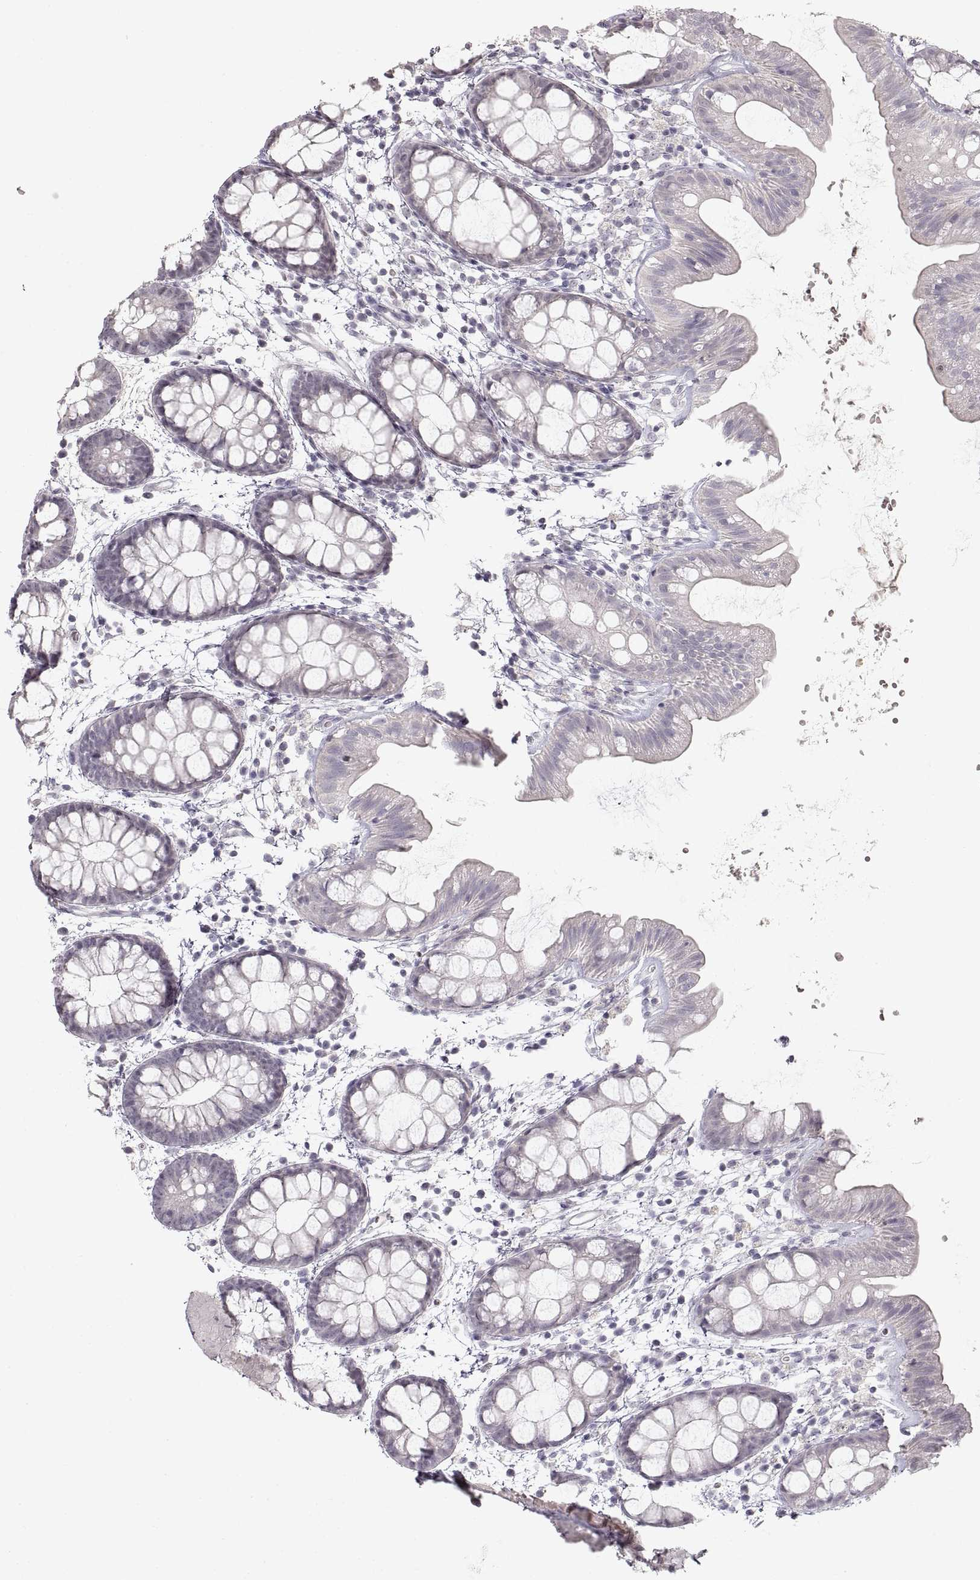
{"staining": {"intensity": "negative", "quantity": "none", "location": "none"}, "tissue": "rectum", "cell_type": "Glandular cells", "image_type": "normal", "snomed": [{"axis": "morphology", "description": "Normal tissue, NOS"}, {"axis": "topography", "description": "Rectum"}], "caption": "Protein analysis of unremarkable rectum displays no significant positivity in glandular cells. (DAB (3,3'-diaminobenzidine) IHC, high magnification).", "gene": "PCSK2", "patient": {"sex": "male", "age": 57}}